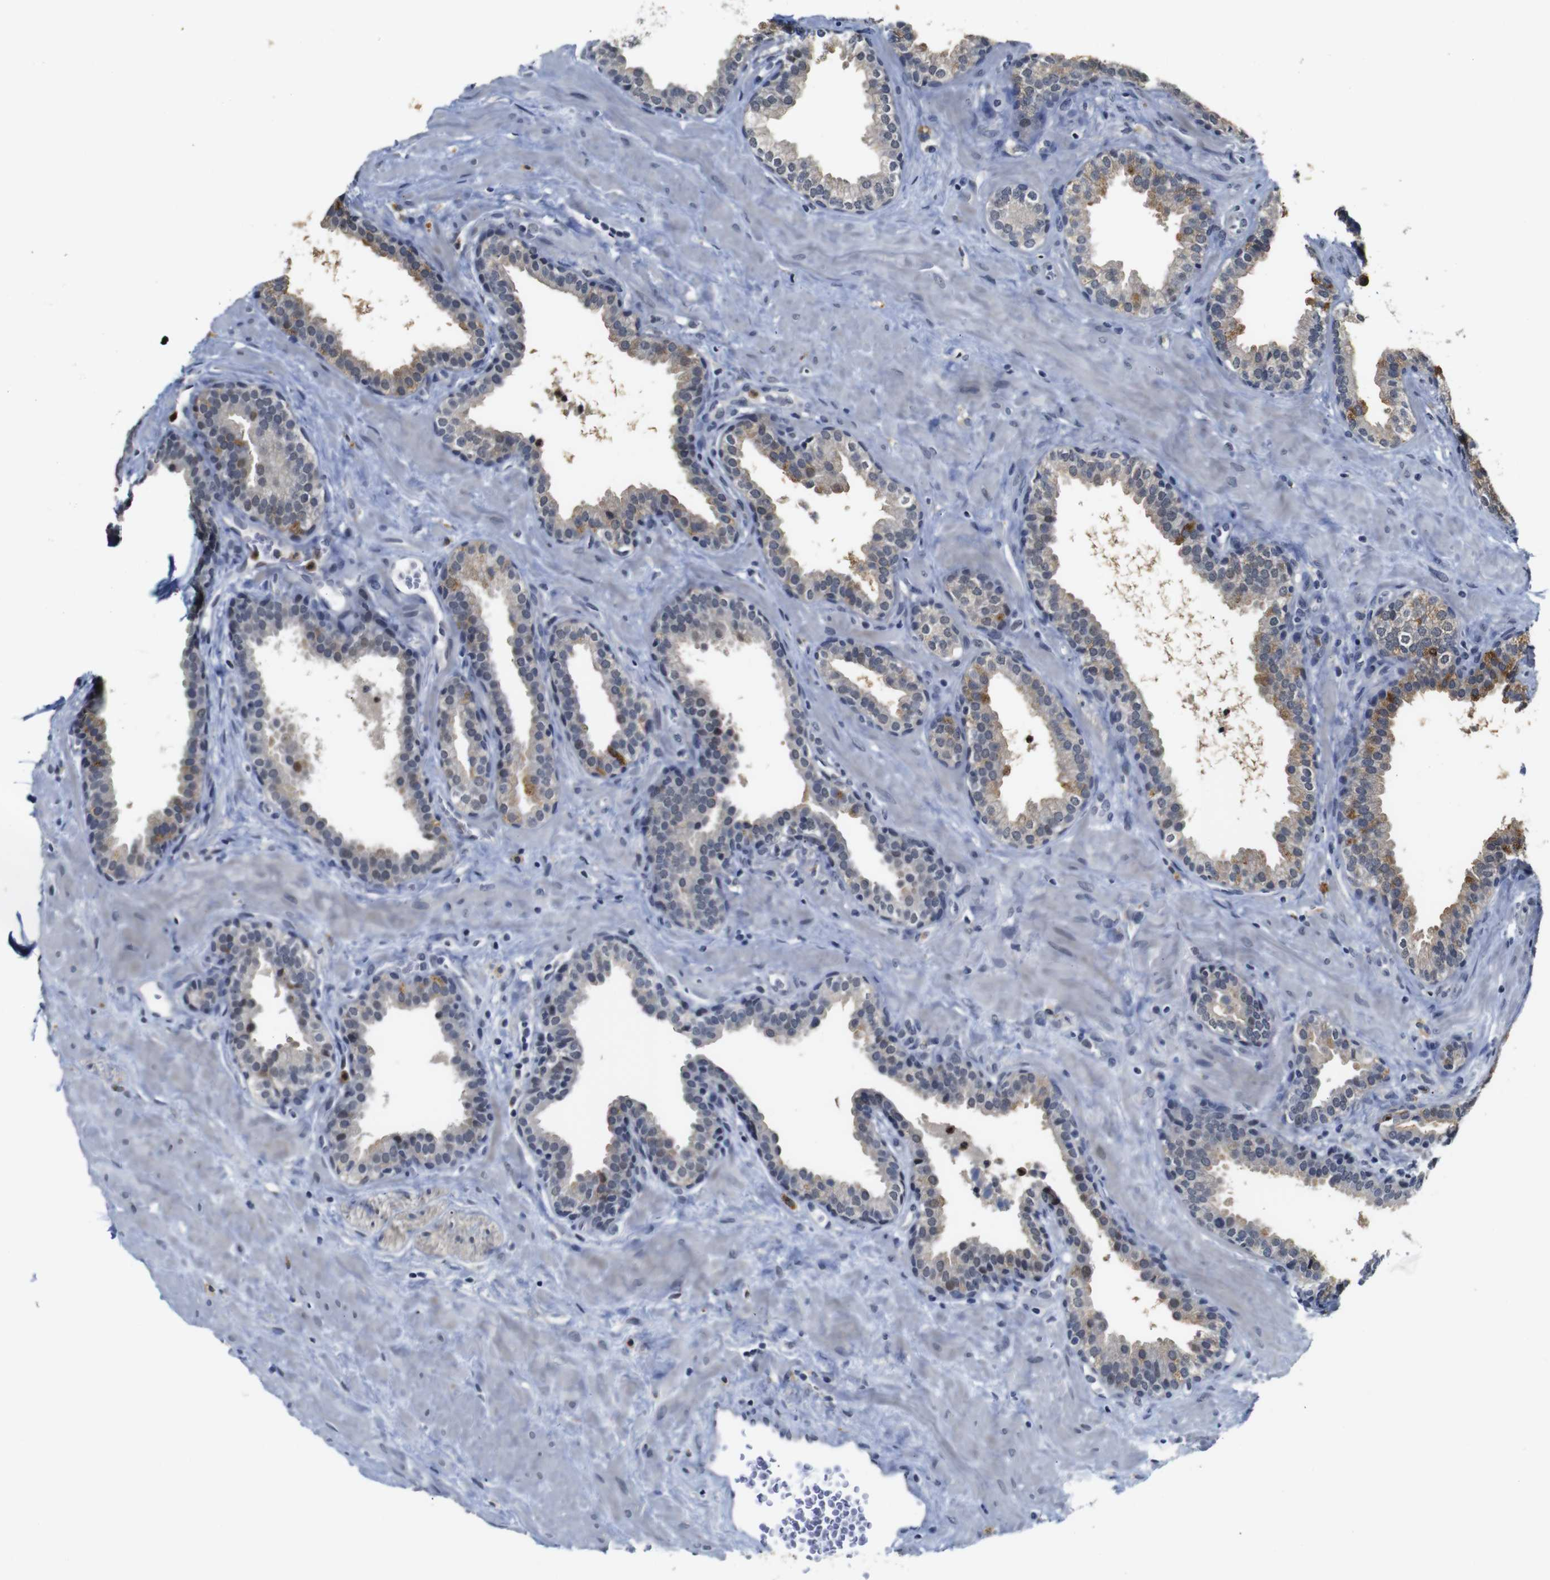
{"staining": {"intensity": "moderate", "quantity": "<25%", "location": "cytoplasmic/membranous"}, "tissue": "prostate", "cell_type": "Glandular cells", "image_type": "normal", "snomed": [{"axis": "morphology", "description": "Normal tissue, NOS"}, {"axis": "topography", "description": "Prostate"}], "caption": "Immunohistochemical staining of benign human prostate reveals <25% levels of moderate cytoplasmic/membranous protein staining in approximately <25% of glandular cells. The staining was performed using DAB, with brown indicating positive protein expression. Nuclei are stained blue with hematoxylin.", "gene": "NTRK3", "patient": {"sex": "male", "age": 51}}